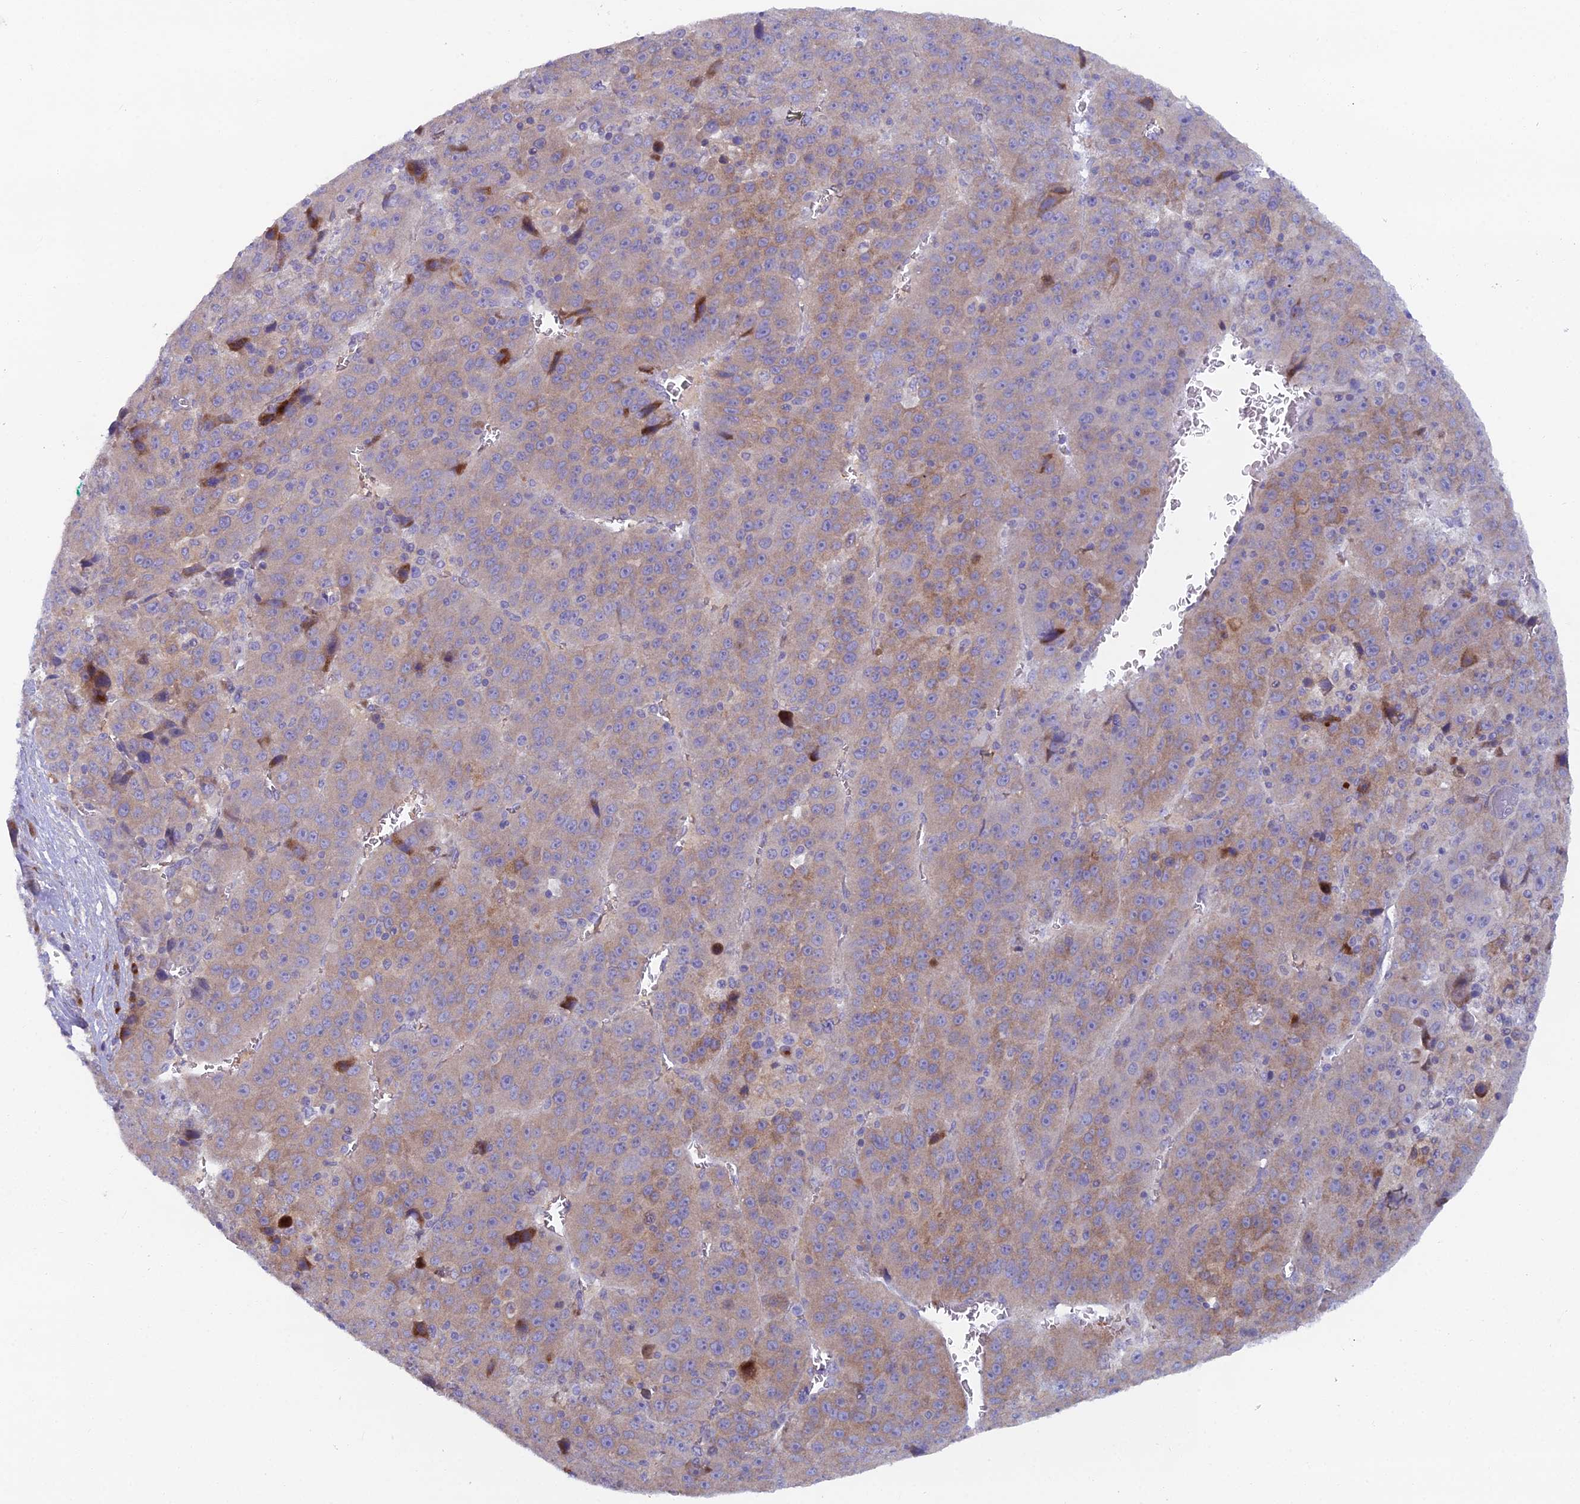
{"staining": {"intensity": "moderate", "quantity": "25%-75%", "location": "cytoplasmic/membranous"}, "tissue": "liver cancer", "cell_type": "Tumor cells", "image_type": "cancer", "snomed": [{"axis": "morphology", "description": "Carcinoma, Hepatocellular, NOS"}, {"axis": "topography", "description": "Liver"}], "caption": "Protein expression analysis of human liver cancer (hepatocellular carcinoma) reveals moderate cytoplasmic/membranous positivity in approximately 25%-75% of tumor cells. Immunohistochemistry (ihc) stains the protein in brown and the nuclei are stained blue.", "gene": "B9D2", "patient": {"sex": "female", "age": 53}}